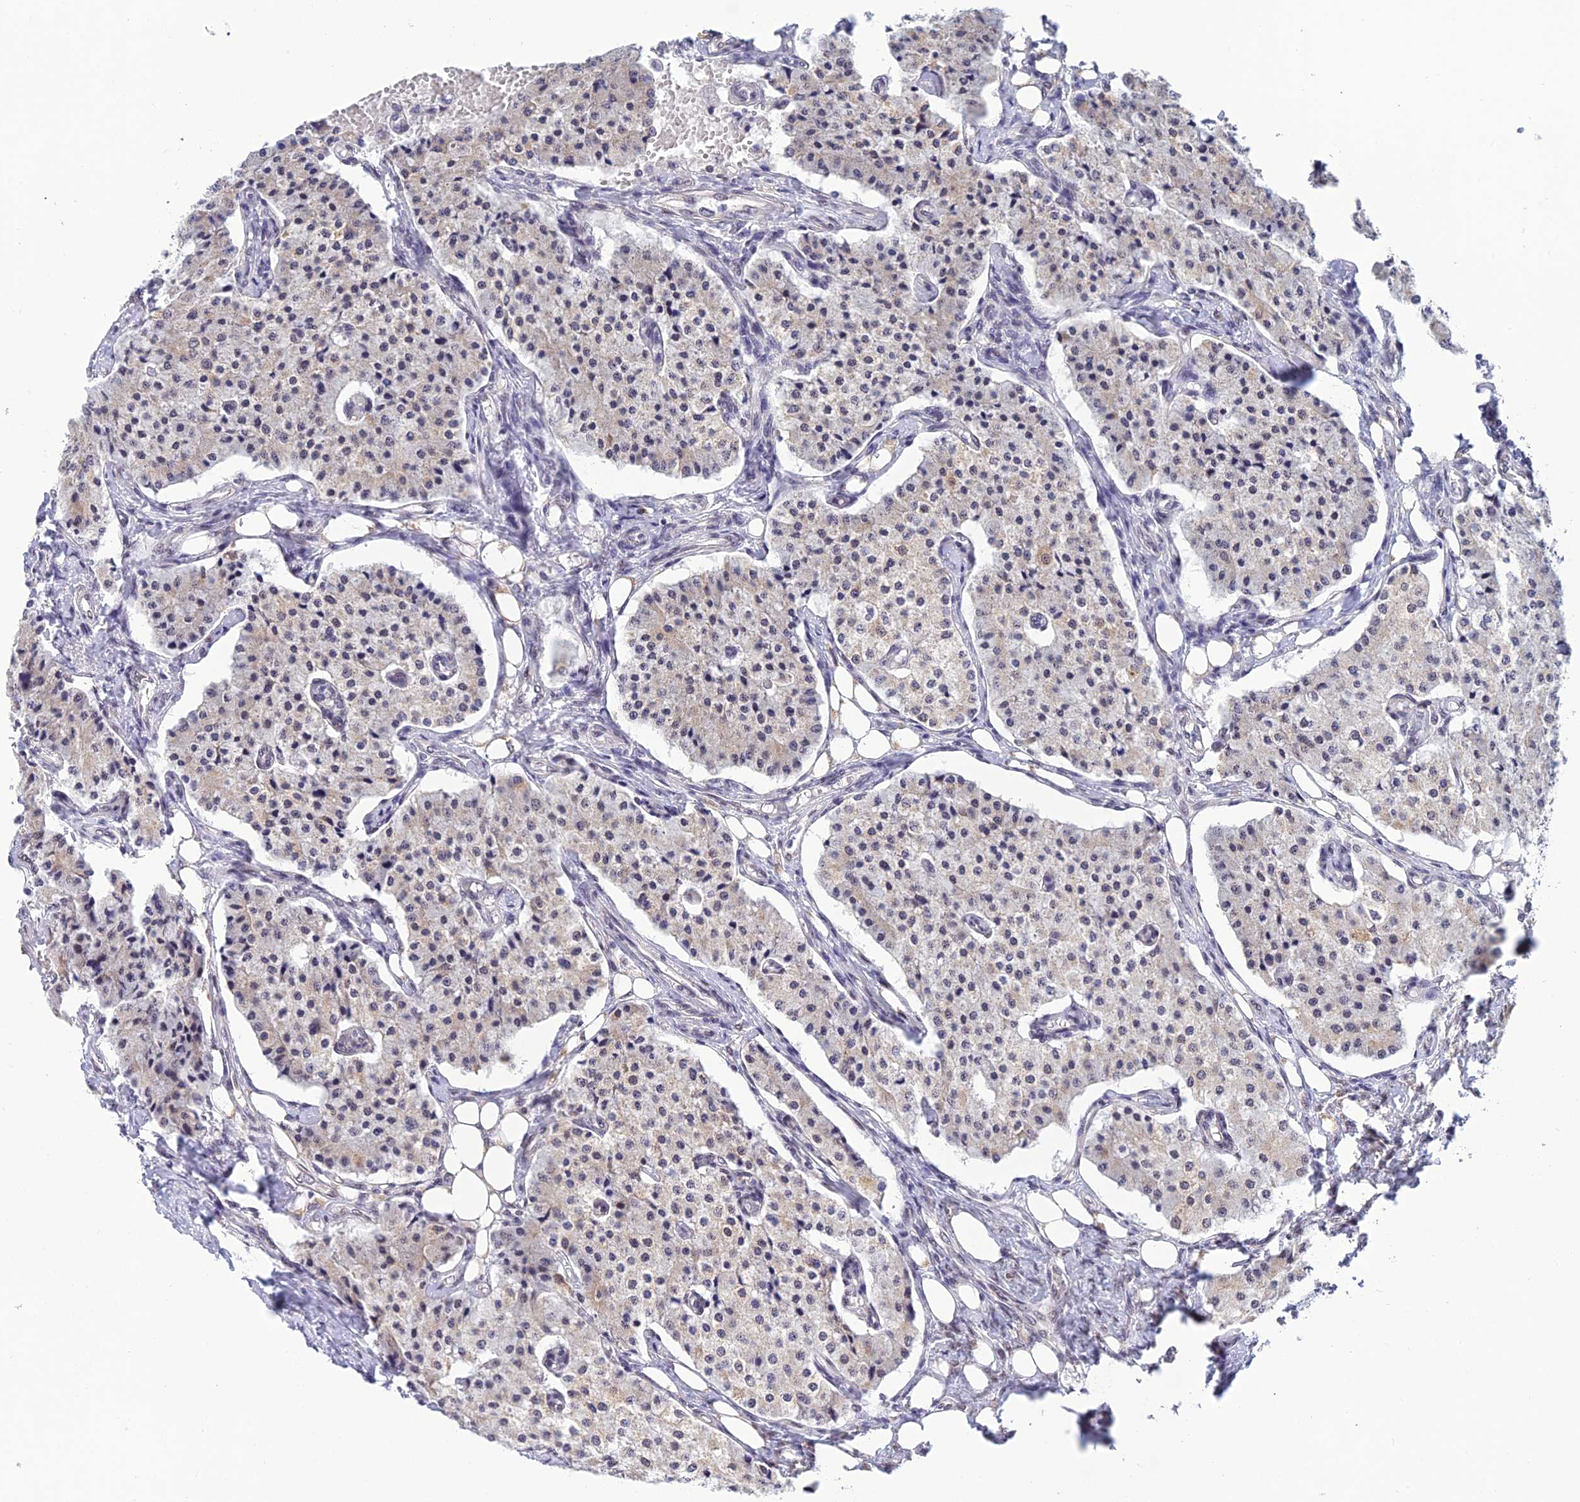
{"staining": {"intensity": "weak", "quantity": "<25%", "location": "cytoplasmic/membranous,nuclear"}, "tissue": "carcinoid", "cell_type": "Tumor cells", "image_type": "cancer", "snomed": [{"axis": "morphology", "description": "Carcinoid, malignant, NOS"}, {"axis": "topography", "description": "Colon"}], "caption": "There is no significant staining in tumor cells of carcinoid (malignant). (Brightfield microscopy of DAB (3,3'-diaminobenzidine) immunohistochemistry (IHC) at high magnification).", "gene": "C2orf49", "patient": {"sex": "female", "age": 52}}